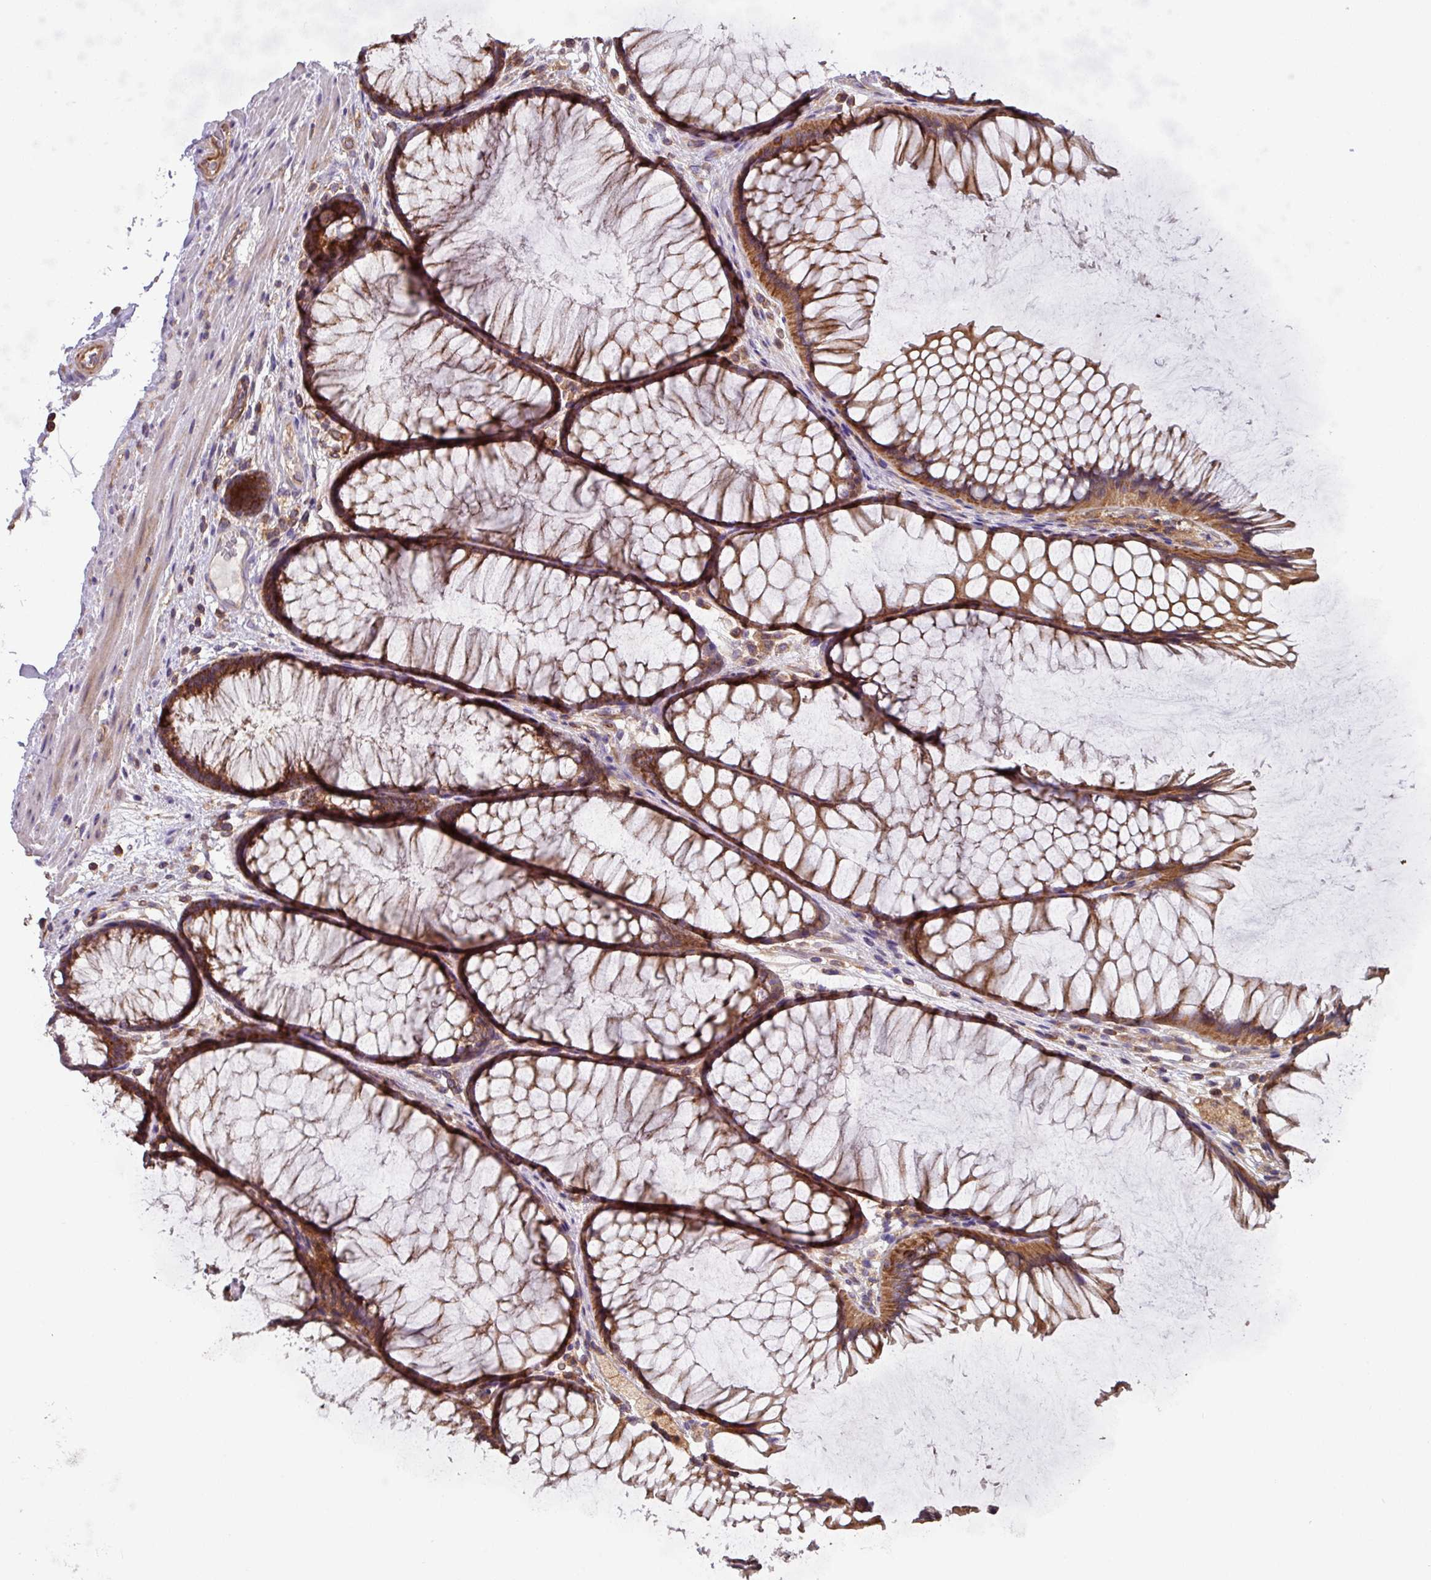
{"staining": {"intensity": "strong", "quantity": ">75%", "location": "cytoplasmic/membranous"}, "tissue": "colon", "cell_type": "Endothelial cells", "image_type": "normal", "snomed": [{"axis": "morphology", "description": "Normal tissue, NOS"}, {"axis": "topography", "description": "Colon"}], "caption": "Immunohistochemistry (DAB (3,3'-diaminobenzidine)) staining of benign human colon shows strong cytoplasmic/membranous protein staining in approximately >75% of endothelial cells.", "gene": "PLEKHD1", "patient": {"sex": "female", "age": 82}}